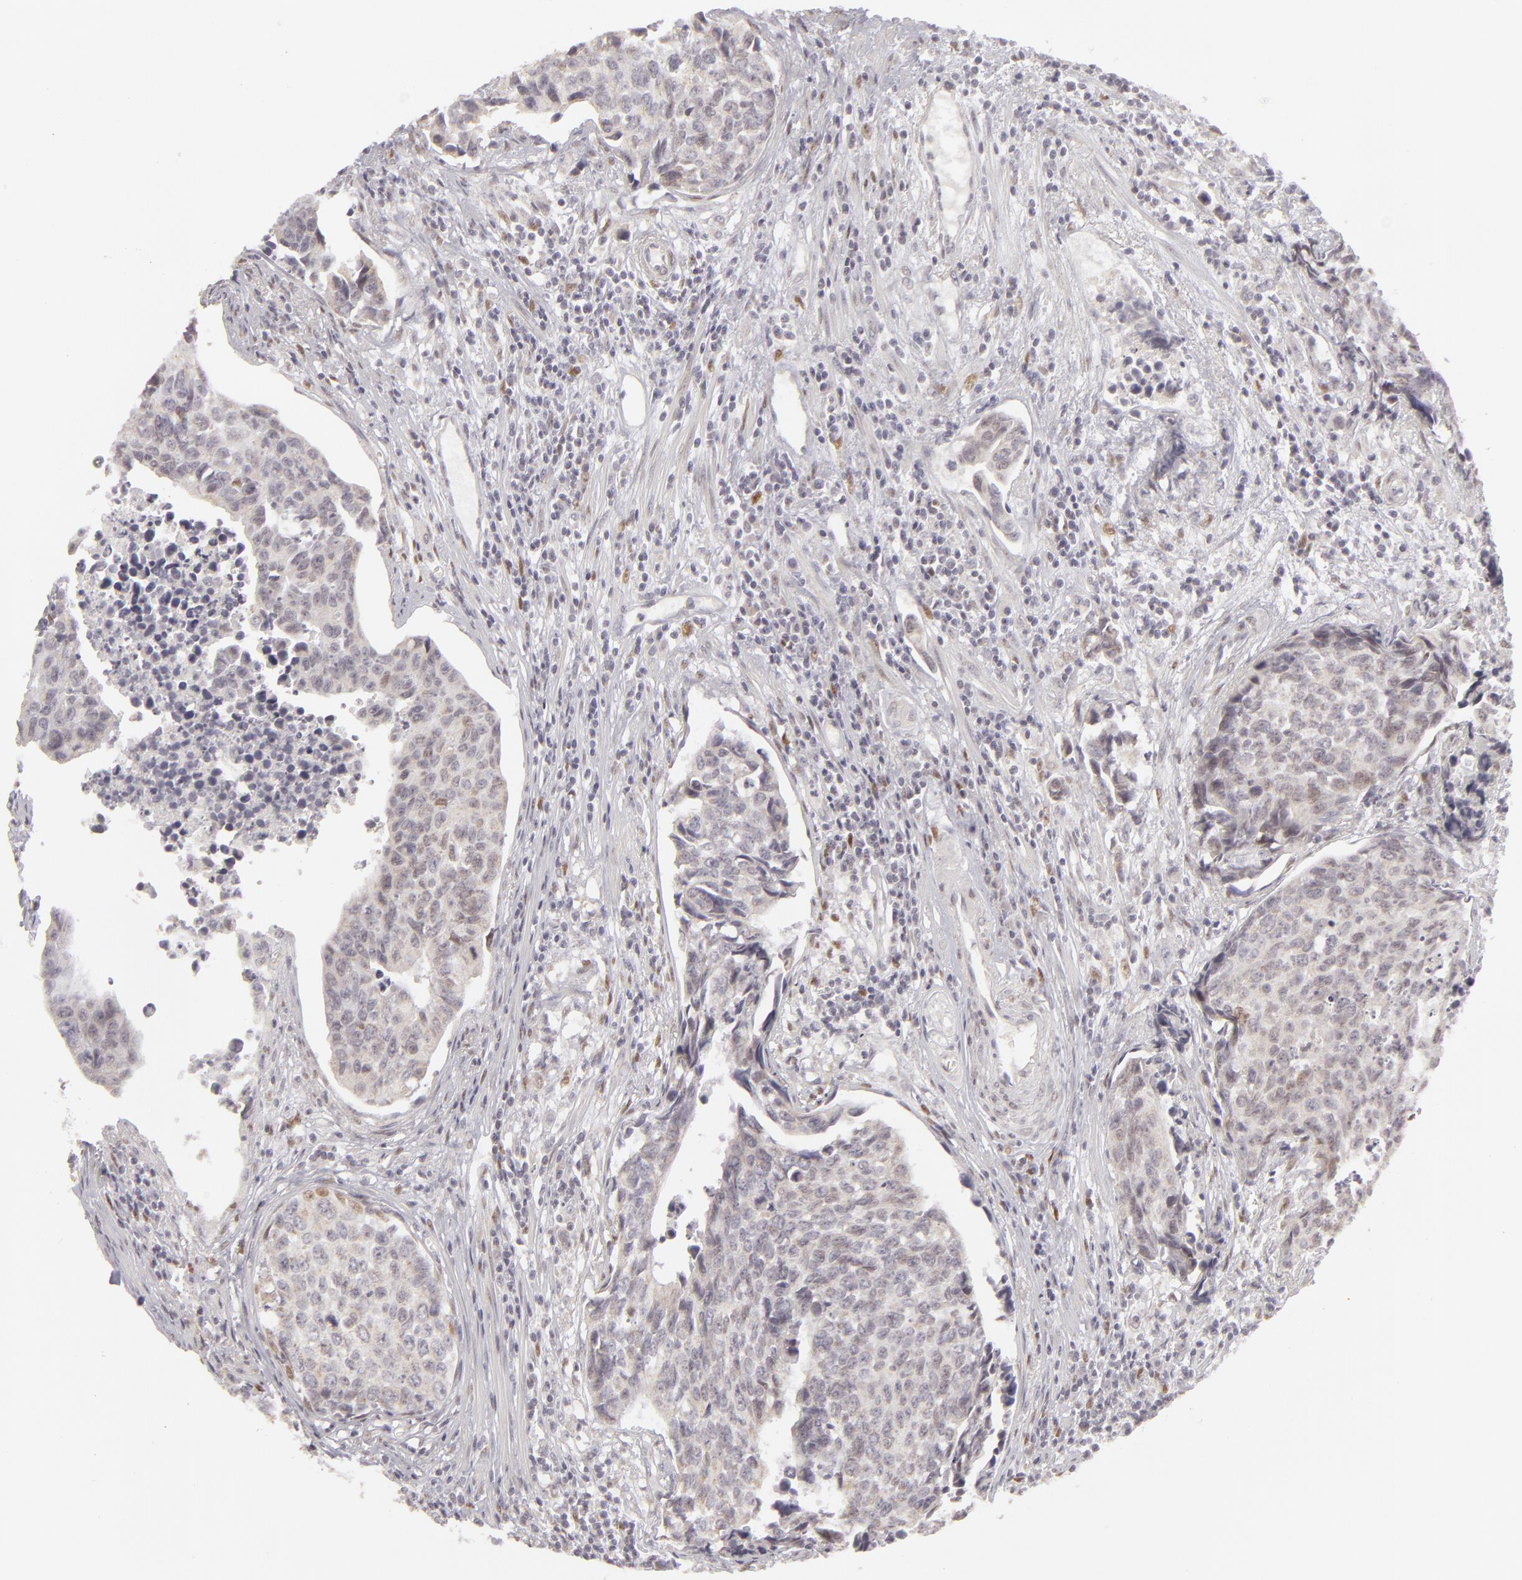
{"staining": {"intensity": "weak", "quantity": "<25%", "location": "nuclear"}, "tissue": "urothelial cancer", "cell_type": "Tumor cells", "image_type": "cancer", "snomed": [{"axis": "morphology", "description": "Urothelial carcinoma, High grade"}, {"axis": "topography", "description": "Urinary bladder"}], "caption": "An immunohistochemistry micrograph of urothelial cancer is shown. There is no staining in tumor cells of urothelial cancer.", "gene": "SIX1", "patient": {"sex": "male", "age": 81}}